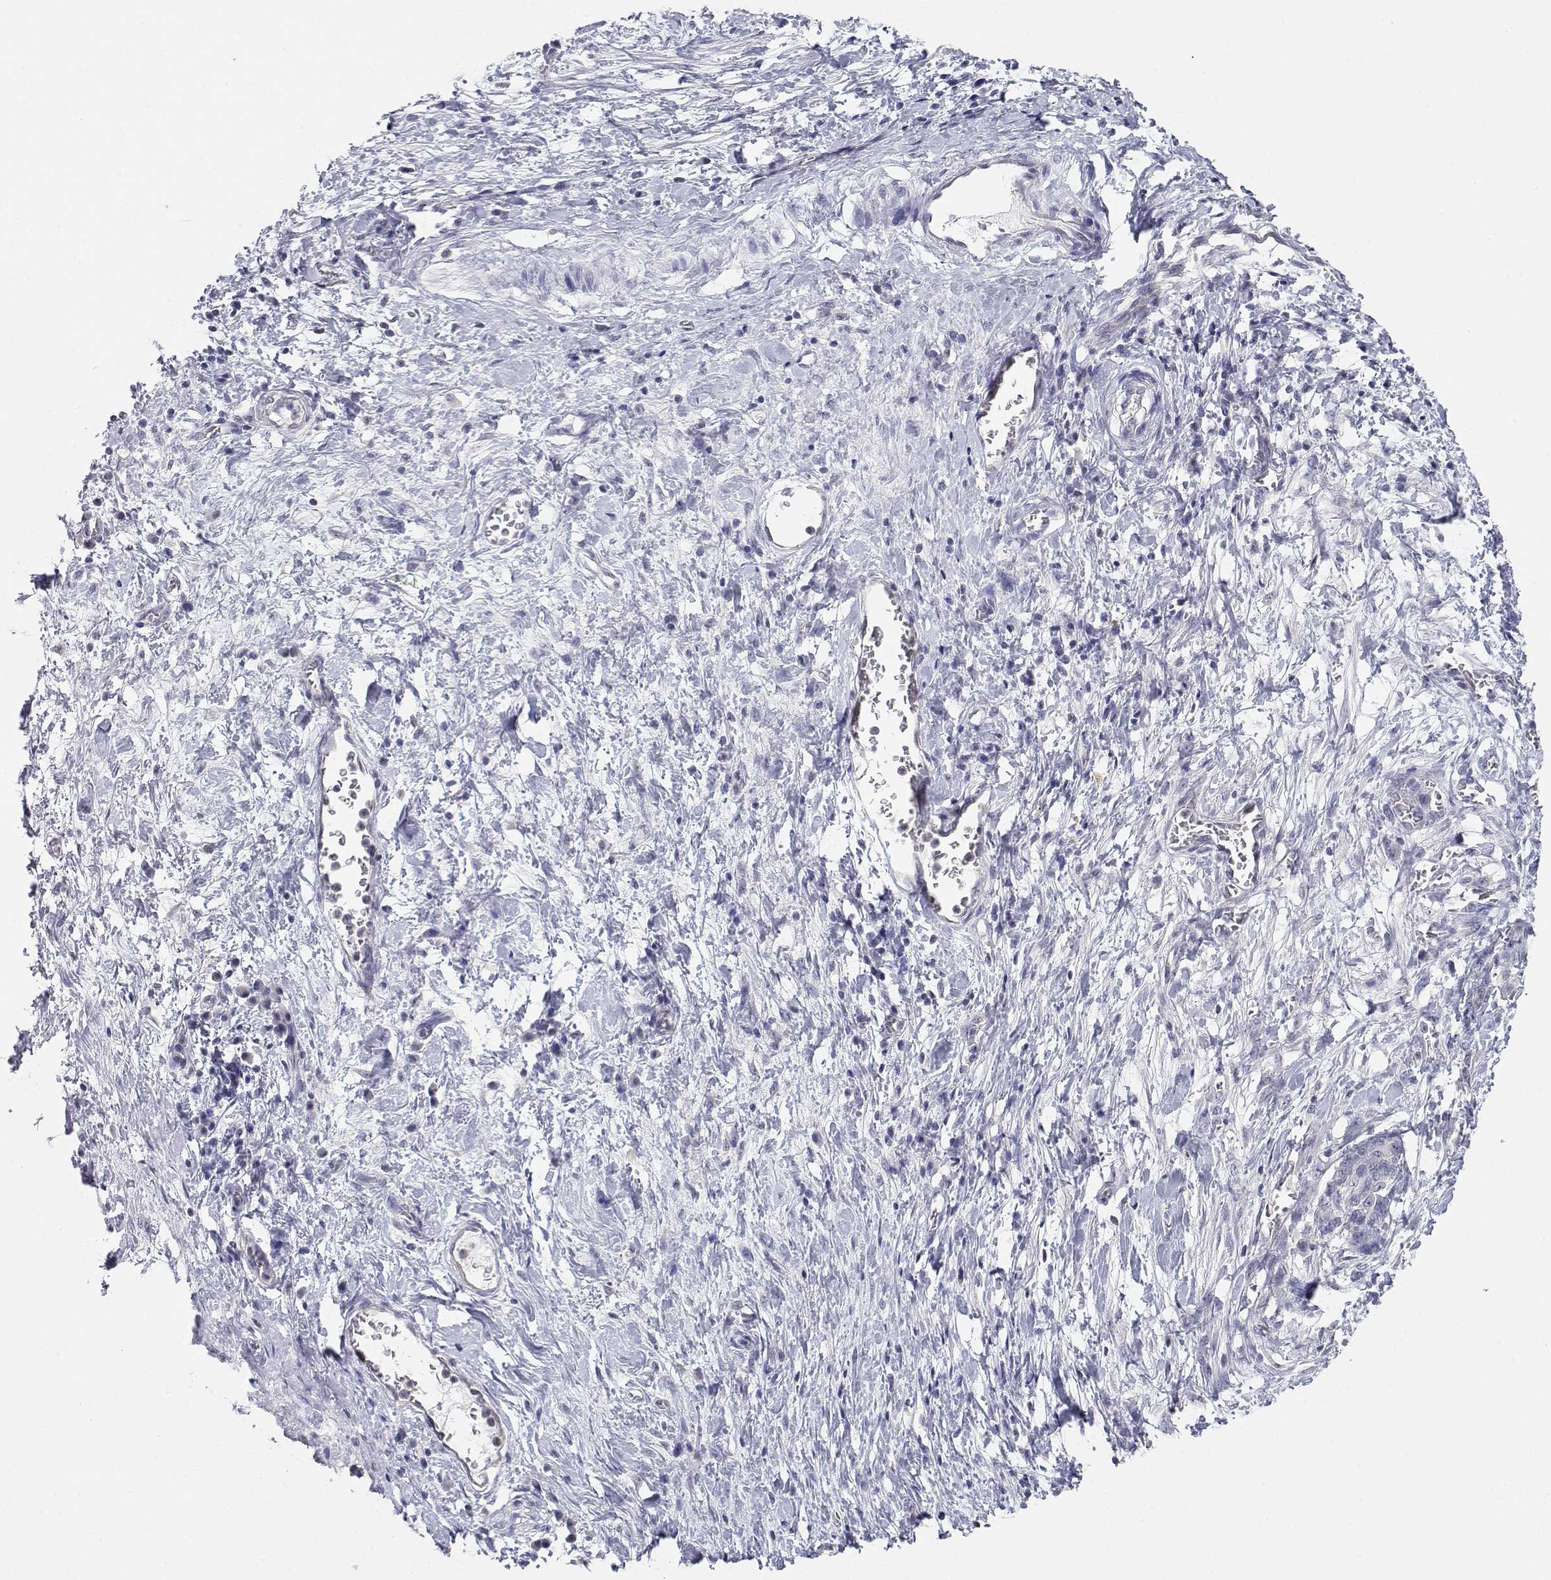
{"staining": {"intensity": "negative", "quantity": "none", "location": "none"}, "tissue": "stomach cancer", "cell_type": "Tumor cells", "image_type": "cancer", "snomed": [{"axis": "morphology", "description": "Normal tissue, NOS"}, {"axis": "morphology", "description": "Adenocarcinoma, NOS"}, {"axis": "topography", "description": "Stomach"}], "caption": "This is an IHC micrograph of human stomach adenocarcinoma. There is no positivity in tumor cells.", "gene": "ADA", "patient": {"sex": "female", "age": 64}}